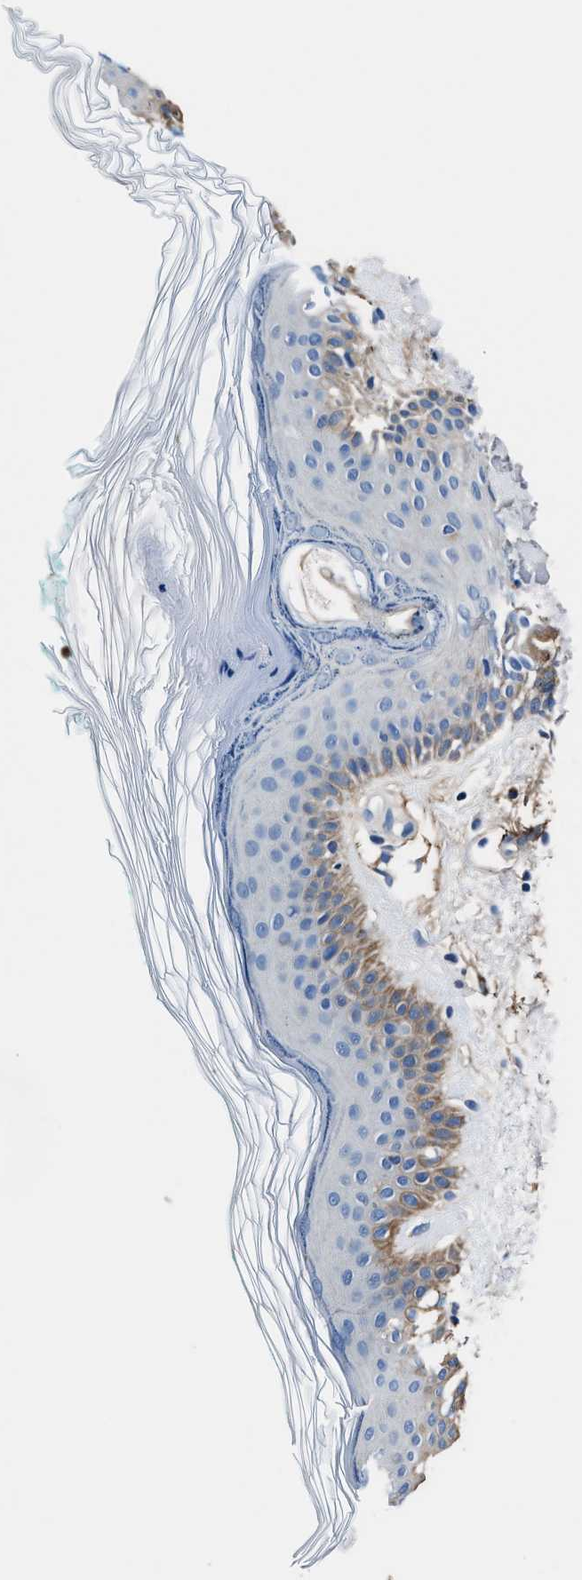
{"staining": {"intensity": "moderate", "quantity": "25%-75%", "location": "cytoplasmic/membranous"}, "tissue": "skin", "cell_type": "Fibroblasts", "image_type": "normal", "snomed": [{"axis": "morphology", "description": "Normal tissue, NOS"}, {"axis": "morphology", "description": "Malignant melanoma, NOS"}, {"axis": "topography", "description": "Skin"}], "caption": "Moderate cytoplasmic/membranous staining is appreciated in about 25%-75% of fibroblasts in normal skin. (IHC, brightfield microscopy, high magnification).", "gene": "FGL2", "patient": {"sex": "male", "age": 83}}